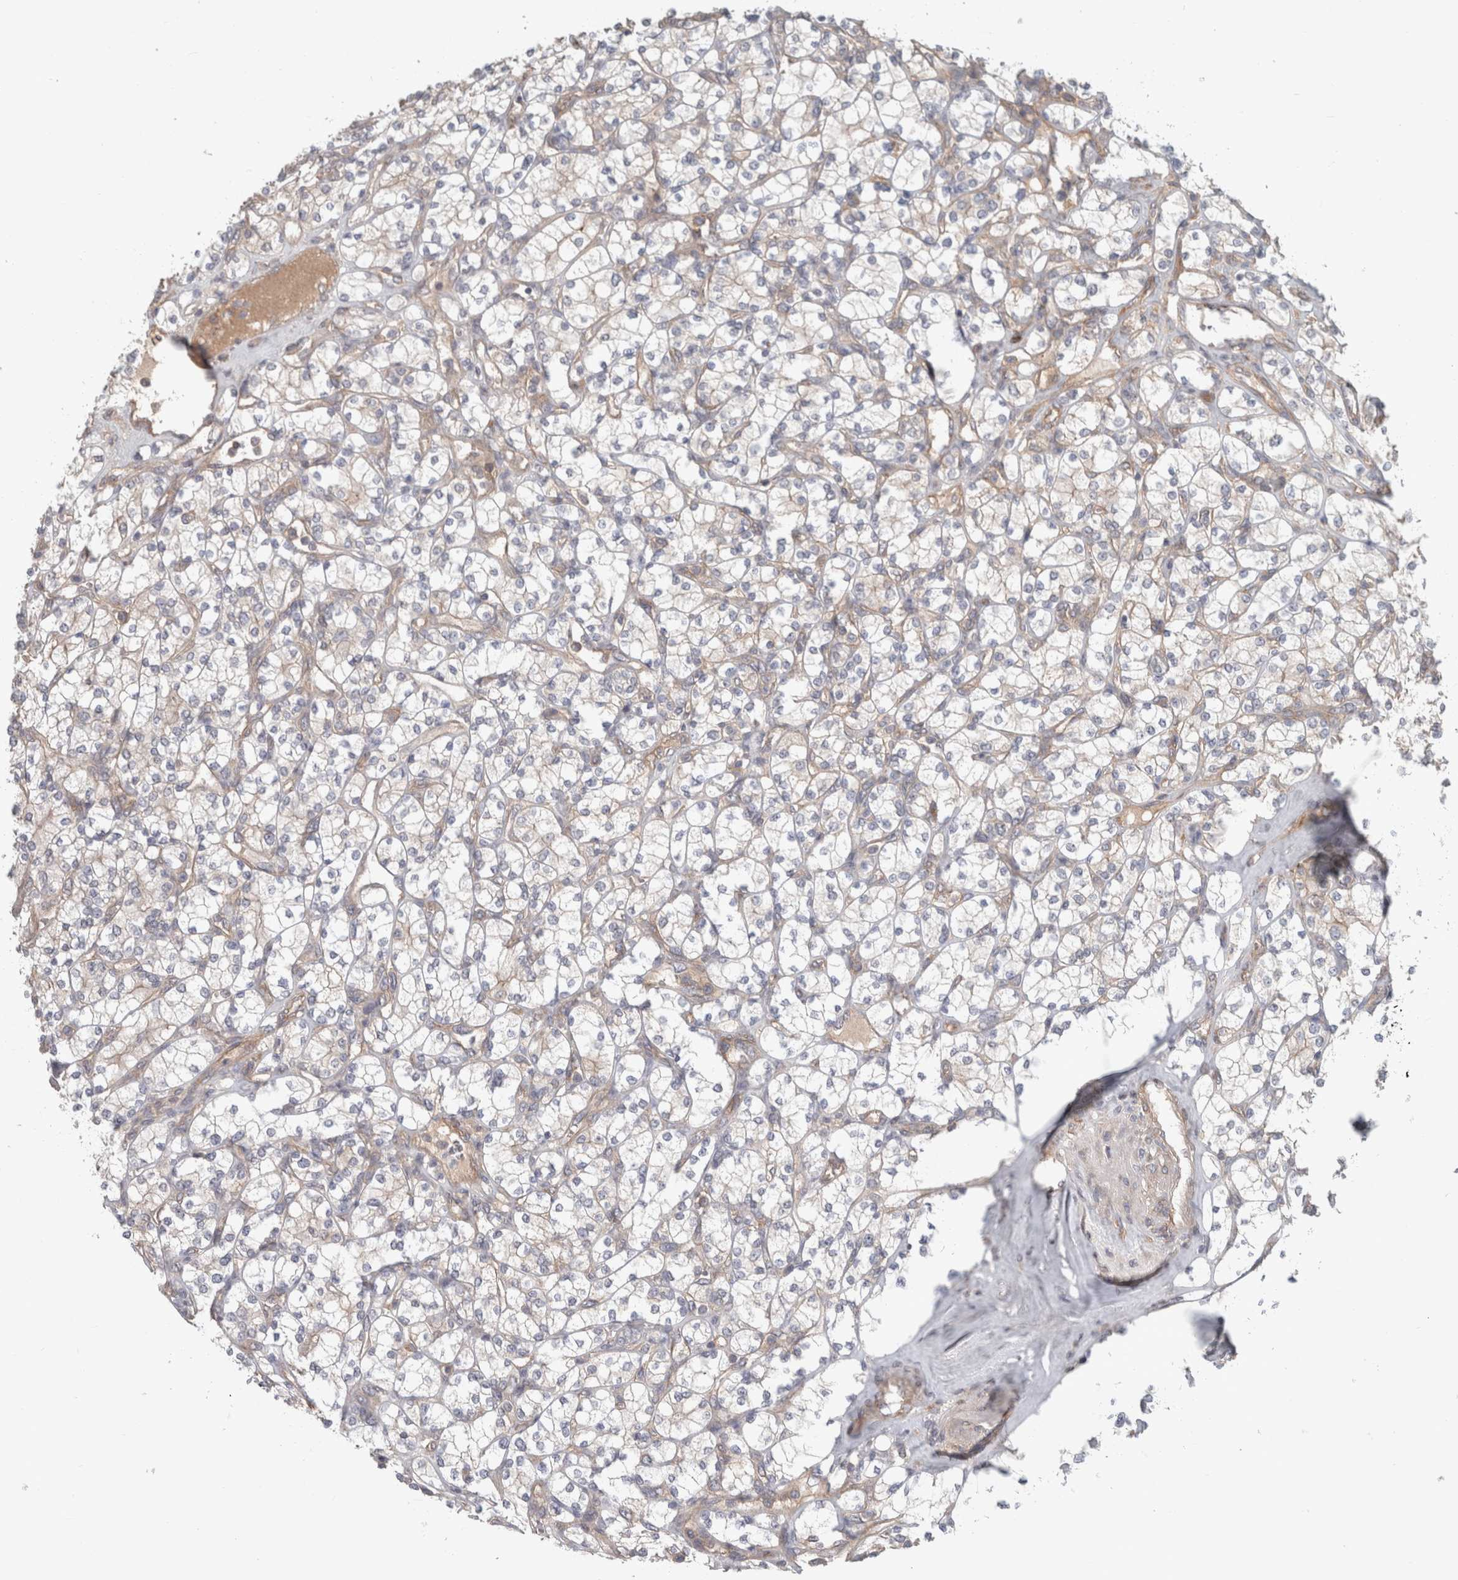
{"staining": {"intensity": "negative", "quantity": "none", "location": "none"}, "tissue": "renal cancer", "cell_type": "Tumor cells", "image_type": "cancer", "snomed": [{"axis": "morphology", "description": "Adenocarcinoma, NOS"}, {"axis": "topography", "description": "Kidney"}], "caption": "A photomicrograph of human renal cancer (adenocarcinoma) is negative for staining in tumor cells. (Immunohistochemistry (ihc), brightfield microscopy, high magnification).", "gene": "RASAL2", "patient": {"sex": "male", "age": 77}}